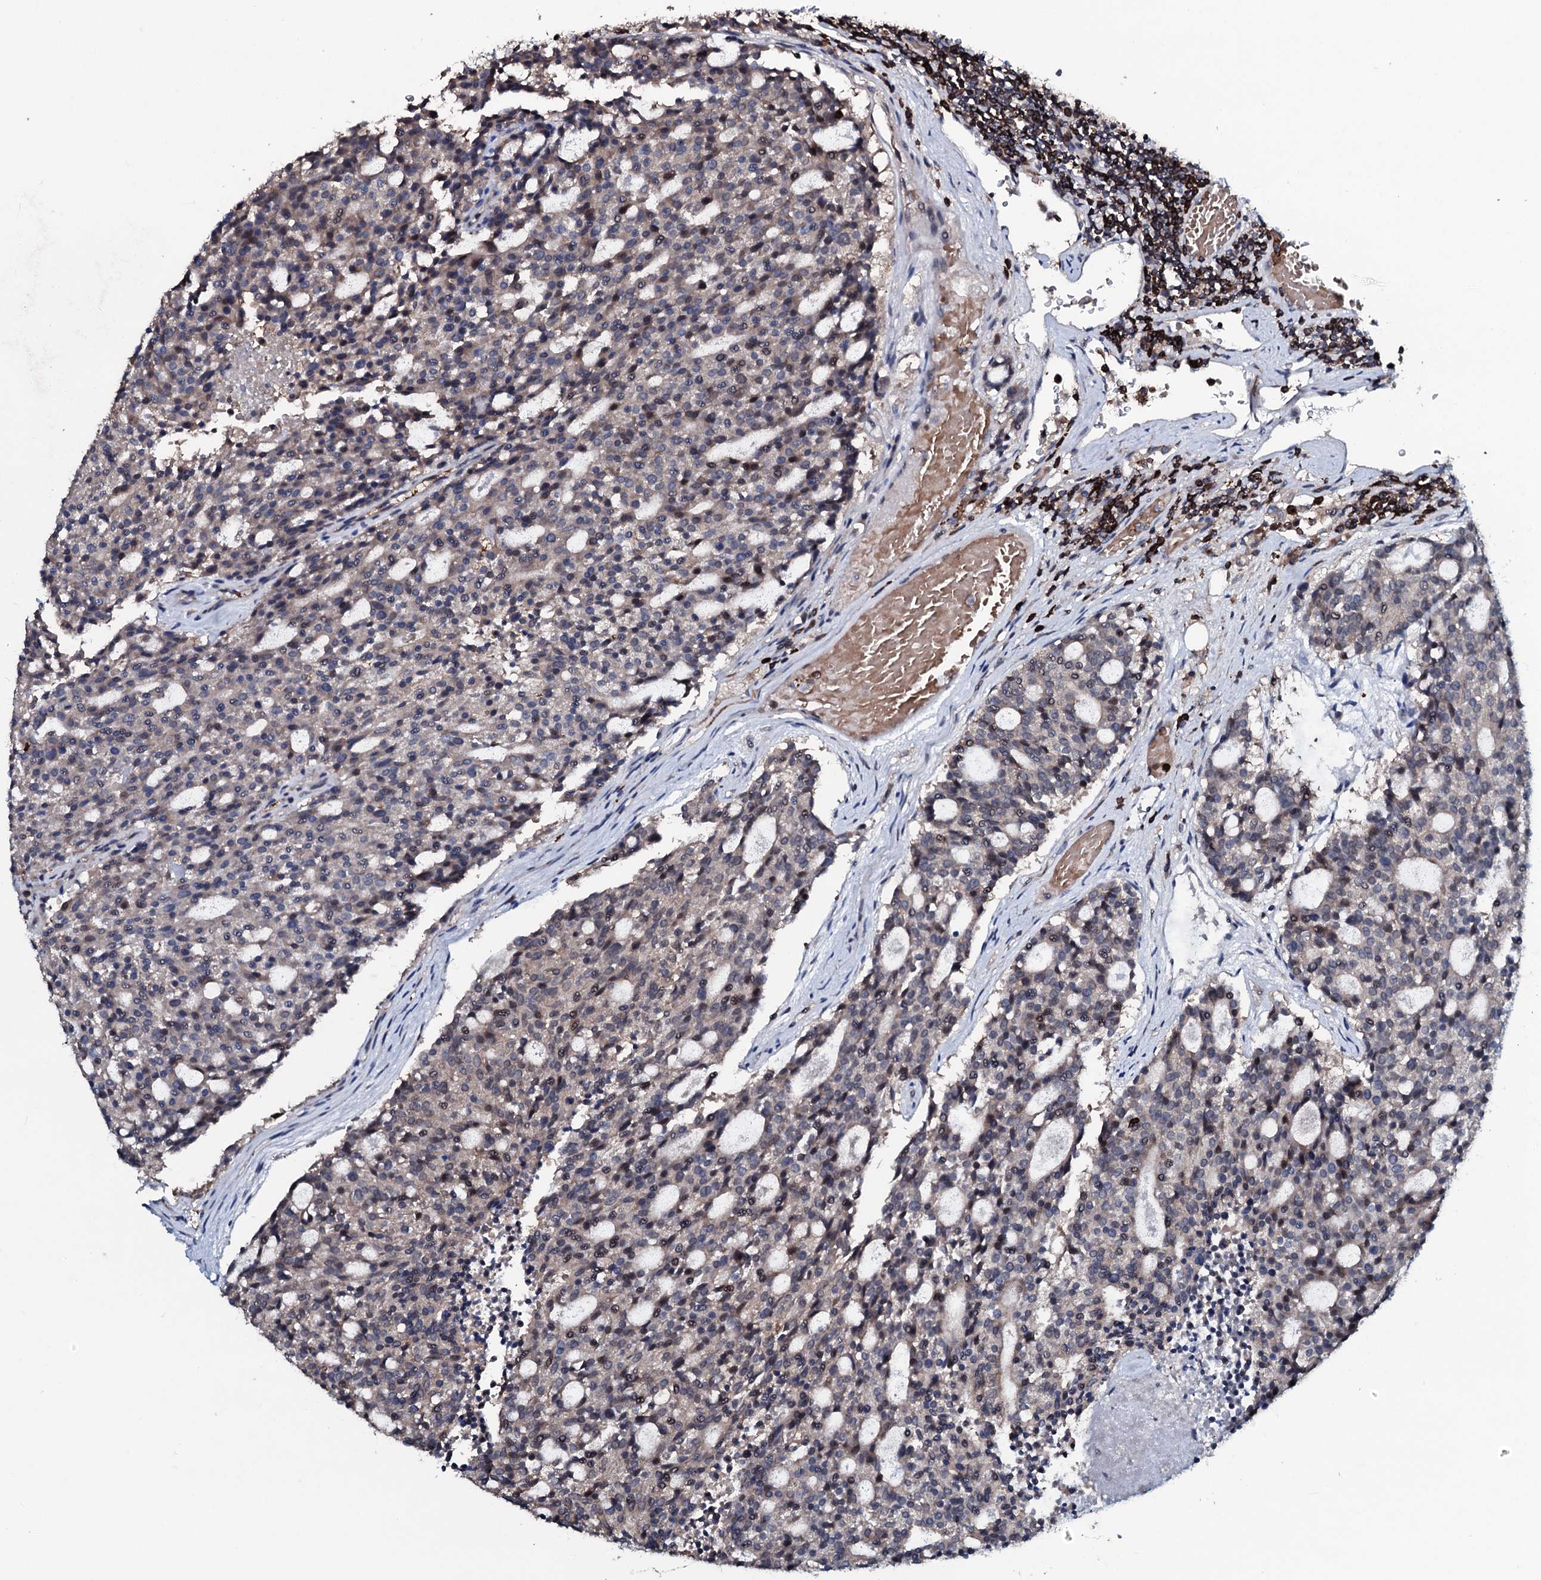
{"staining": {"intensity": "negative", "quantity": "none", "location": "none"}, "tissue": "carcinoid", "cell_type": "Tumor cells", "image_type": "cancer", "snomed": [{"axis": "morphology", "description": "Carcinoid, malignant, NOS"}, {"axis": "topography", "description": "Pancreas"}], "caption": "Immunohistochemistry photomicrograph of human carcinoid (malignant) stained for a protein (brown), which reveals no staining in tumor cells. (Immunohistochemistry (ihc), brightfield microscopy, high magnification).", "gene": "OGFOD2", "patient": {"sex": "female", "age": 54}}